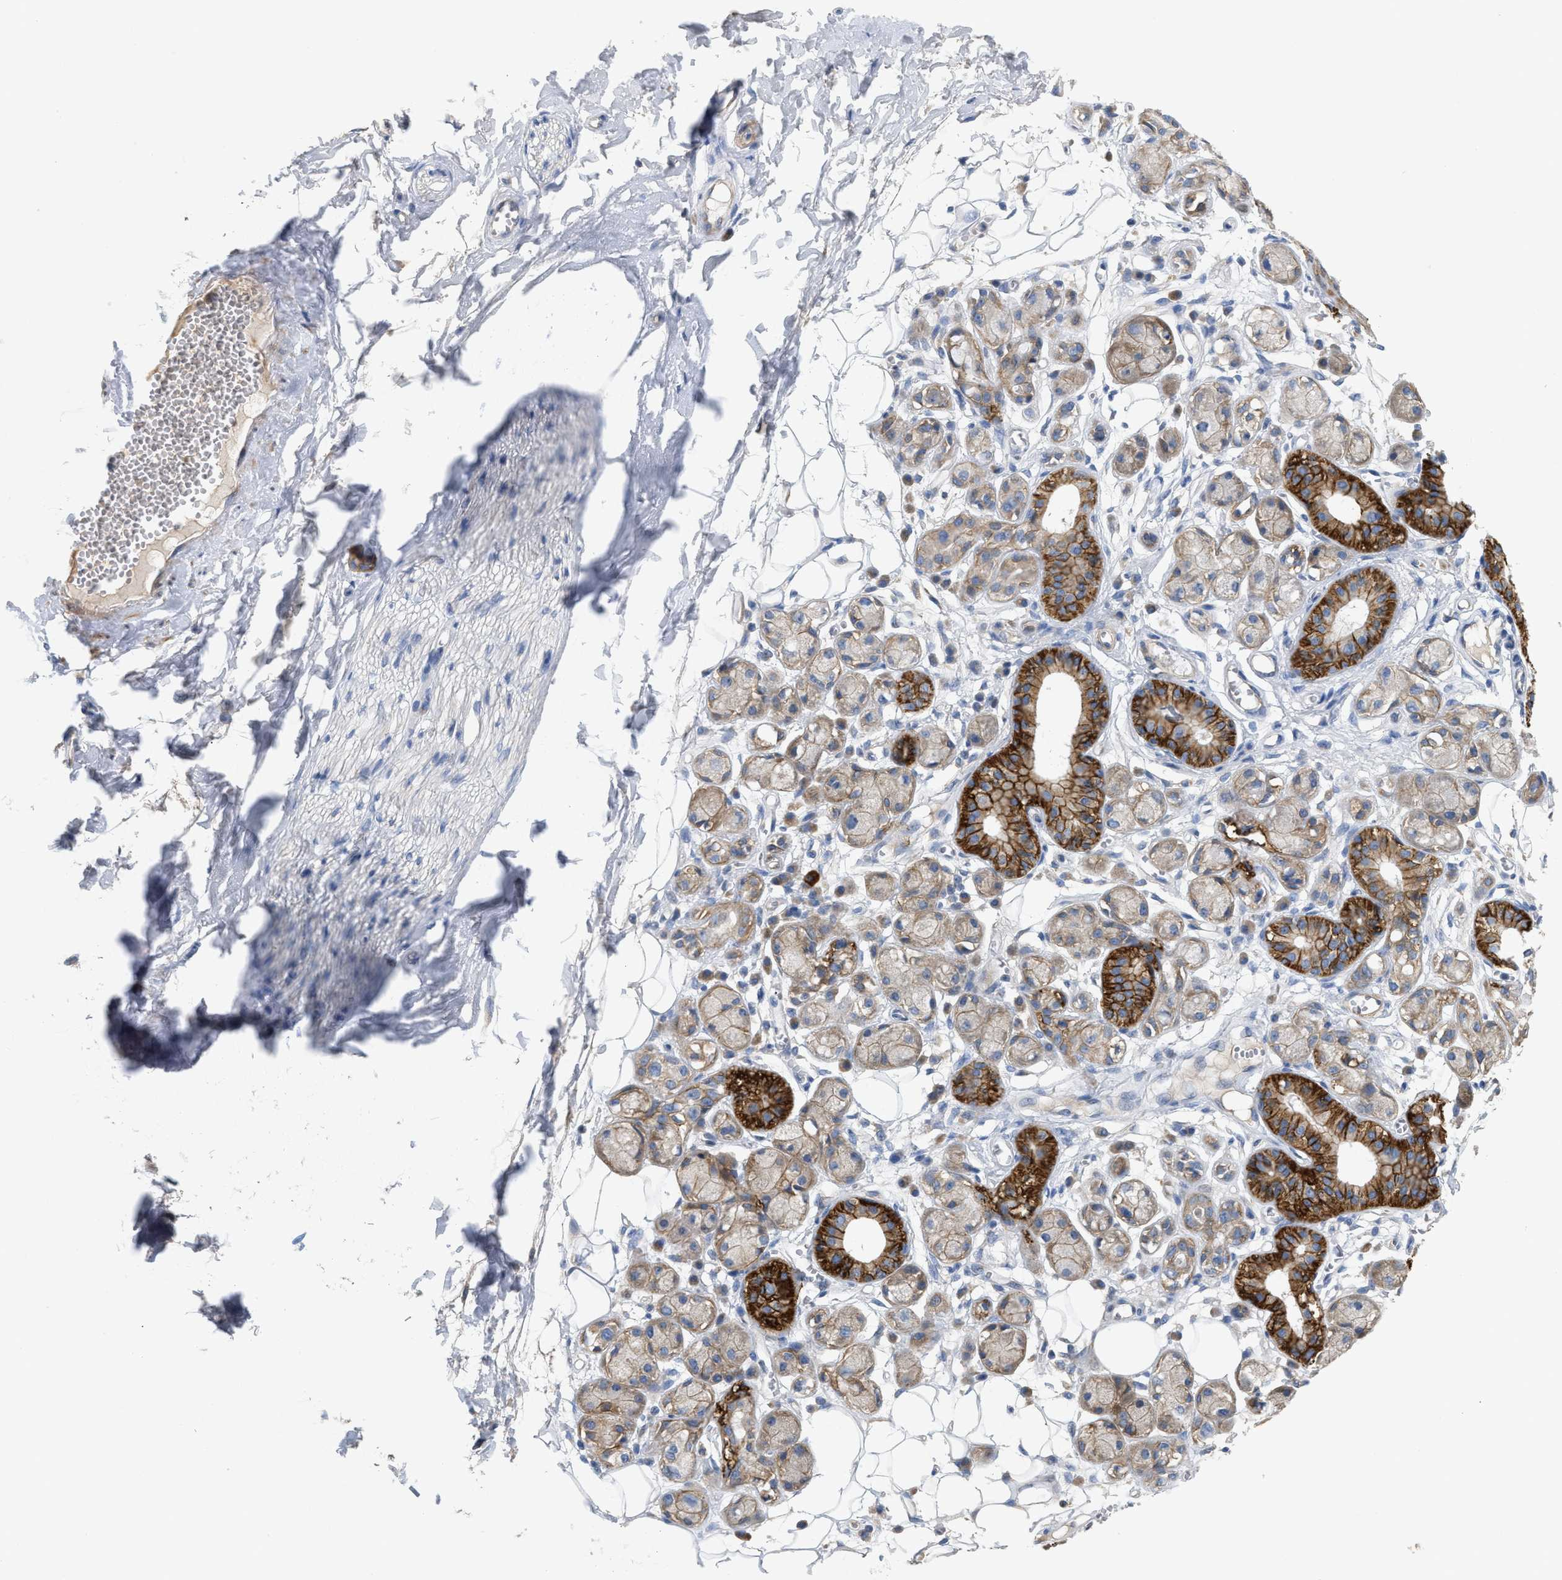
{"staining": {"intensity": "moderate", "quantity": "25%-75%", "location": "cytoplasmic/membranous"}, "tissue": "adipose tissue", "cell_type": "Adipocytes", "image_type": "normal", "snomed": [{"axis": "morphology", "description": "Normal tissue, NOS"}, {"axis": "morphology", "description": "Inflammation, NOS"}, {"axis": "topography", "description": "Salivary gland"}, {"axis": "topography", "description": "Peripheral nerve tissue"}], "caption": "Immunohistochemical staining of unremarkable adipose tissue displays 25%-75% levels of moderate cytoplasmic/membranous protein staining in about 25%-75% of adipocytes.", "gene": "DHX58", "patient": {"sex": "female", "age": 75}}